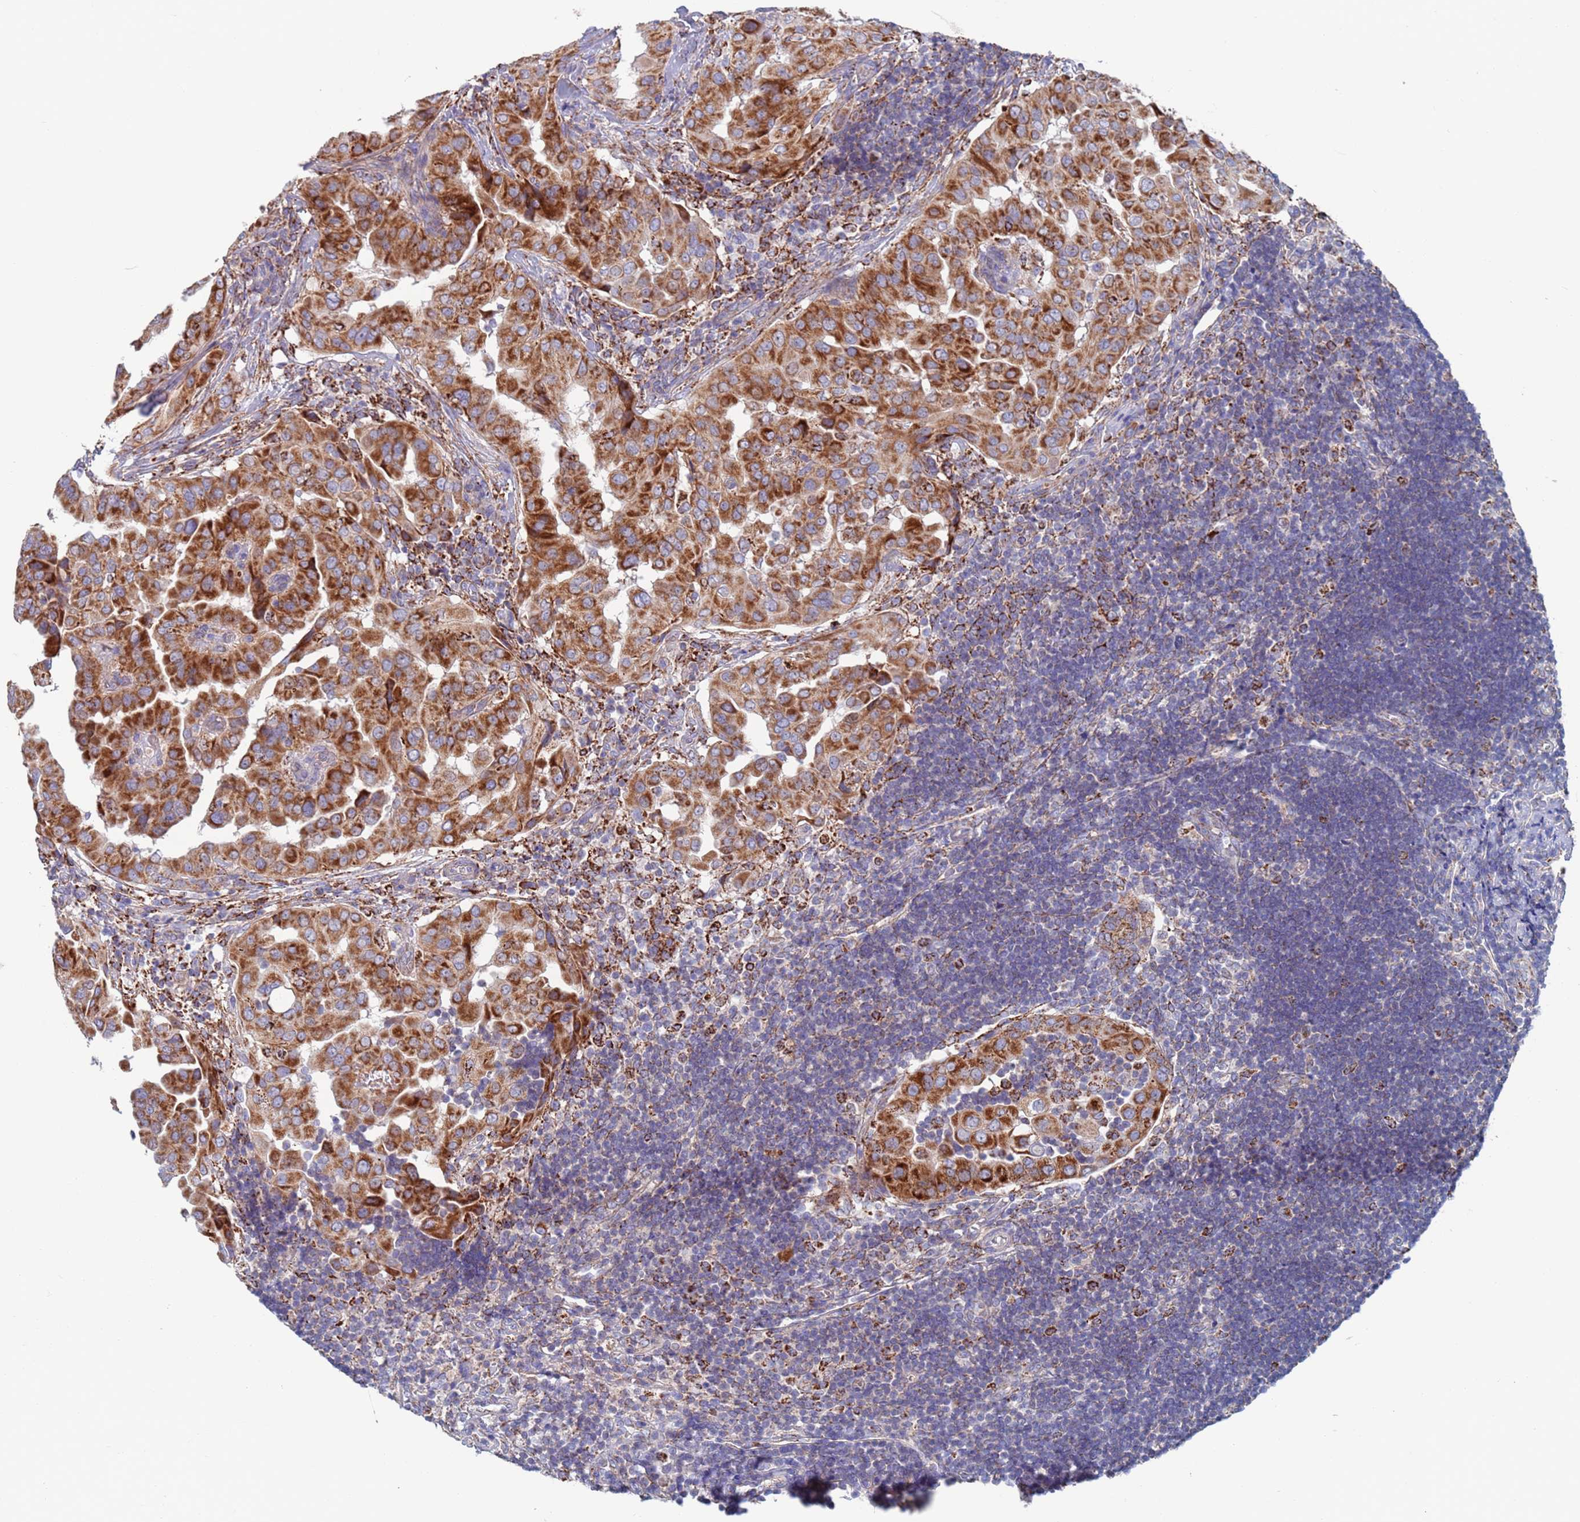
{"staining": {"intensity": "strong", "quantity": ">75%", "location": "cytoplasmic/membranous"}, "tissue": "thyroid cancer", "cell_type": "Tumor cells", "image_type": "cancer", "snomed": [{"axis": "morphology", "description": "Papillary adenocarcinoma, NOS"}, {"axis": "topography", "description": "Thyroid gland"}], "caption": "A photomicrograph of thyroid cancer (papillary adenocarcinoma) stained for a protein shows strong cytoplasmic/membranous brown staining in tumor cells.", "gene": "CHCHD6", "patient": {"sex": "male", "age": 33}}